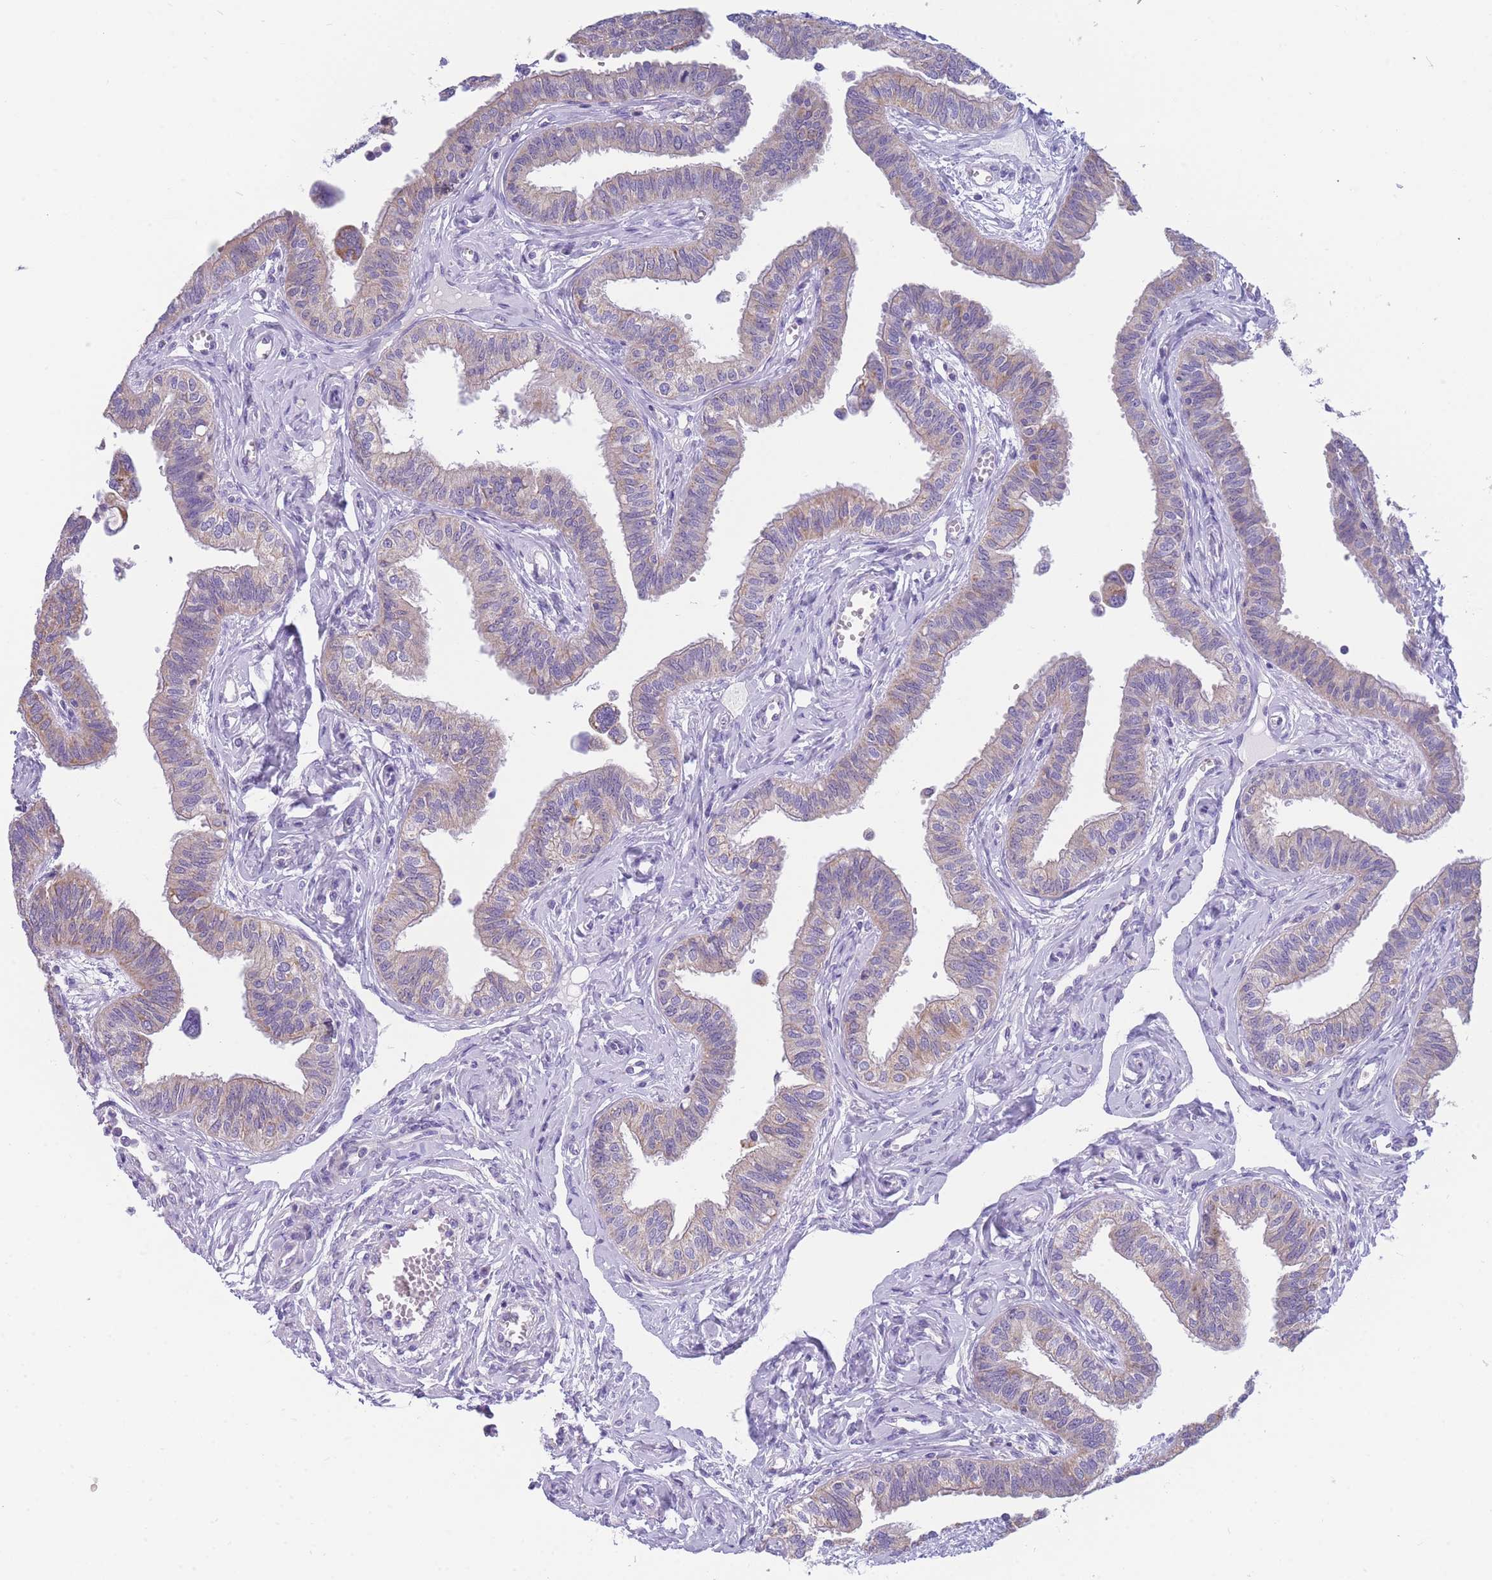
{"staining": {"intensity": "weak", "quantity": "25%-75%", "location": "cytoplasmic/membranous"}, "tissue": "fallopian tube", "cell_type": "Glandular cells", "image_type": "normal", "snomed": [{"axis": "morphology", "description": "Normal tissue, NOS"}, {"axis": "morphology", "description": "Carcinoma, NOS"}, {"axis": "topography", "description": "Fallopian tube"}, {"axis": "topography", "description": "Ovary"}], "caption": "A micrograph of human fallopian tube stained for a protein exhibits weak cytoplasmic/membranous brown staining in glandular cells. (Brightfield microscopy of DAB IHC at high magnification).", "gene": "DHRS11", "patient": {"sex": "female", "age": 59}}